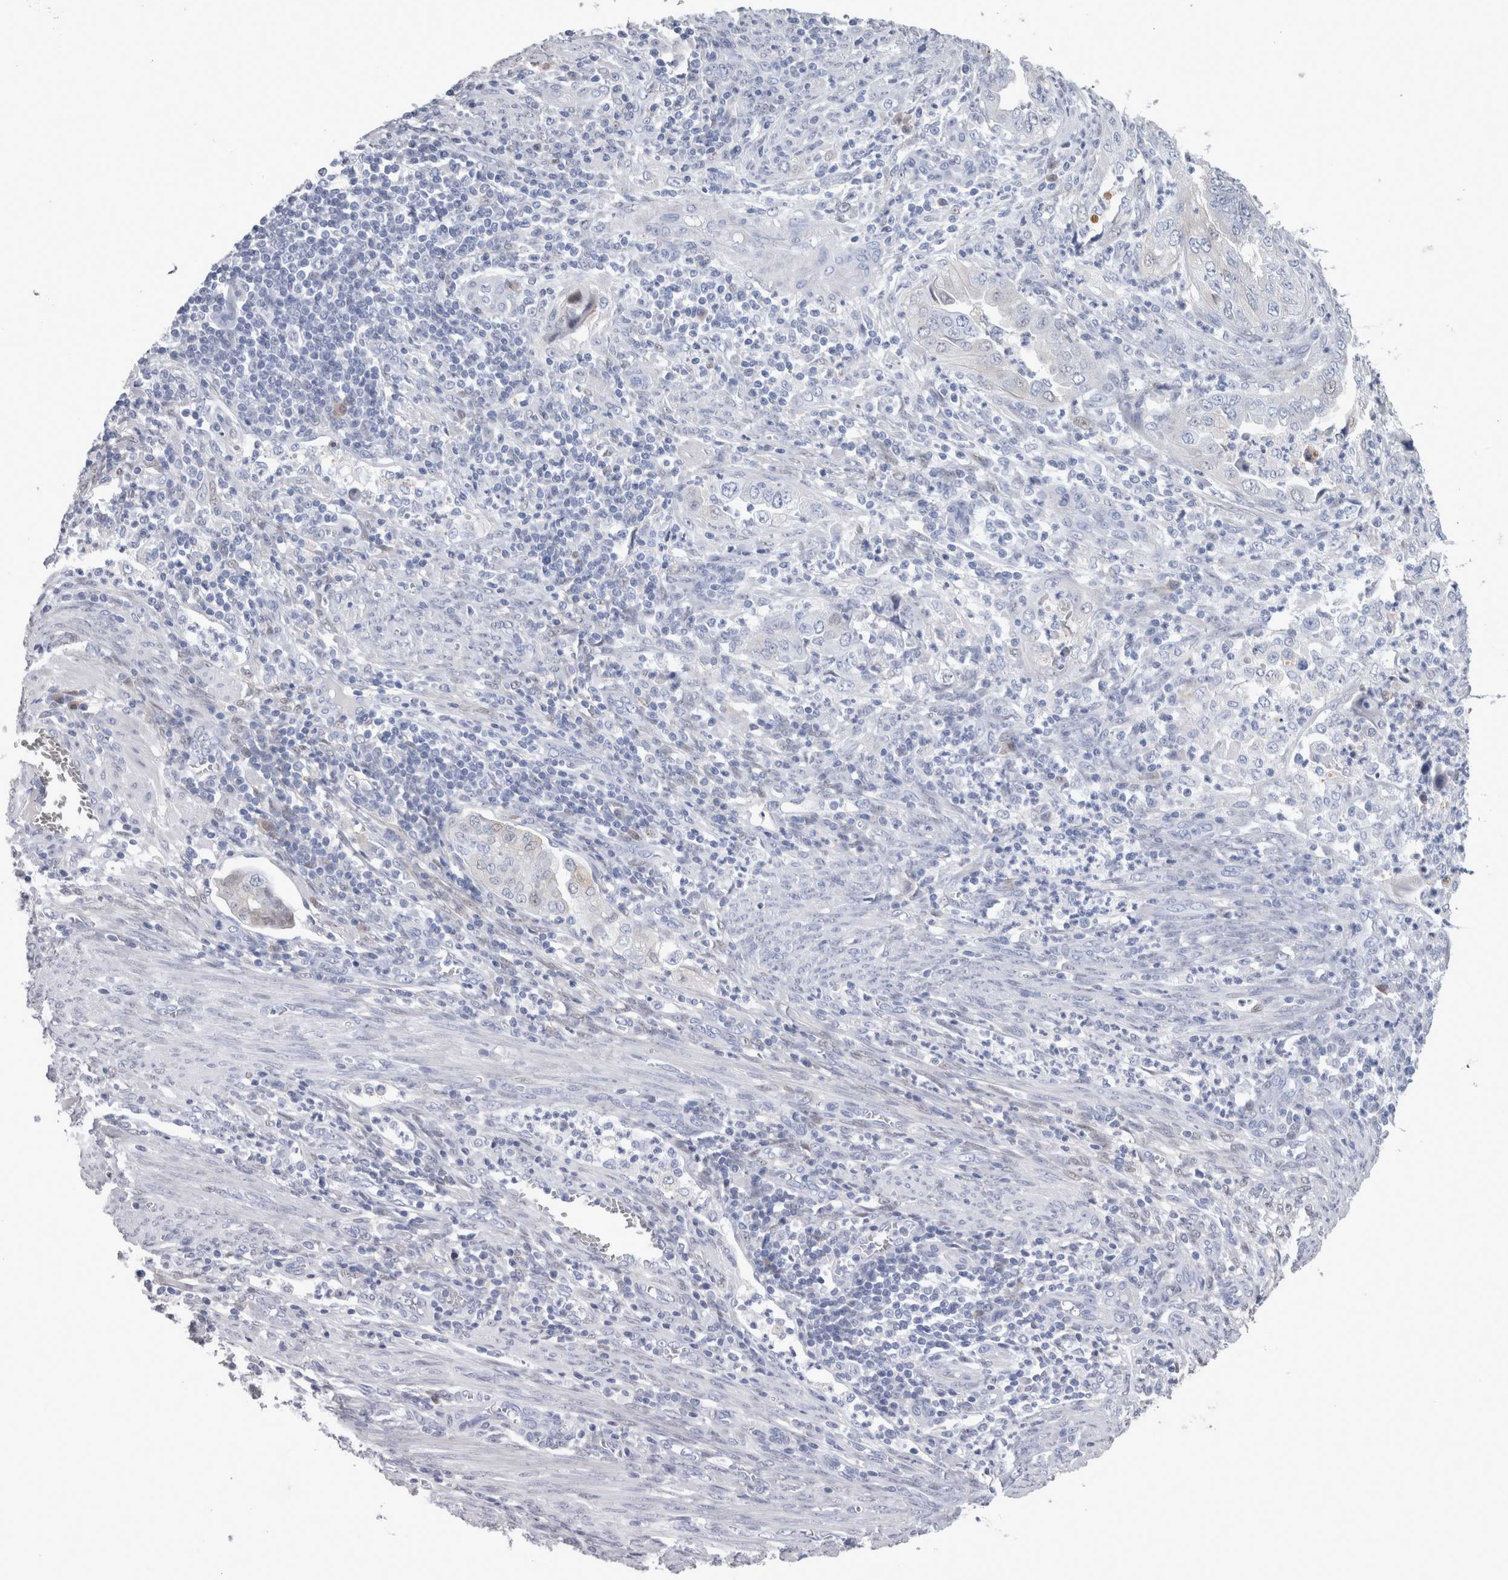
{"staining": {"intensity": "negative", "quantity": "none", "location": "none"}, "tissue": "endometrial cancer", "cell_type": "Tumor cells", "image_type": "cancer", "snomed": [{"axis": "morphology", "description": "Adenocarcinoma, NOS"}, {"axis": "topography", "description": "Endometrium"}], "caption": "Tumor cells show no significant expression in endometrial cancer (adenocarcinoma).", "gene": "CA8", "patient": {"sex": "female", "age": 51}}